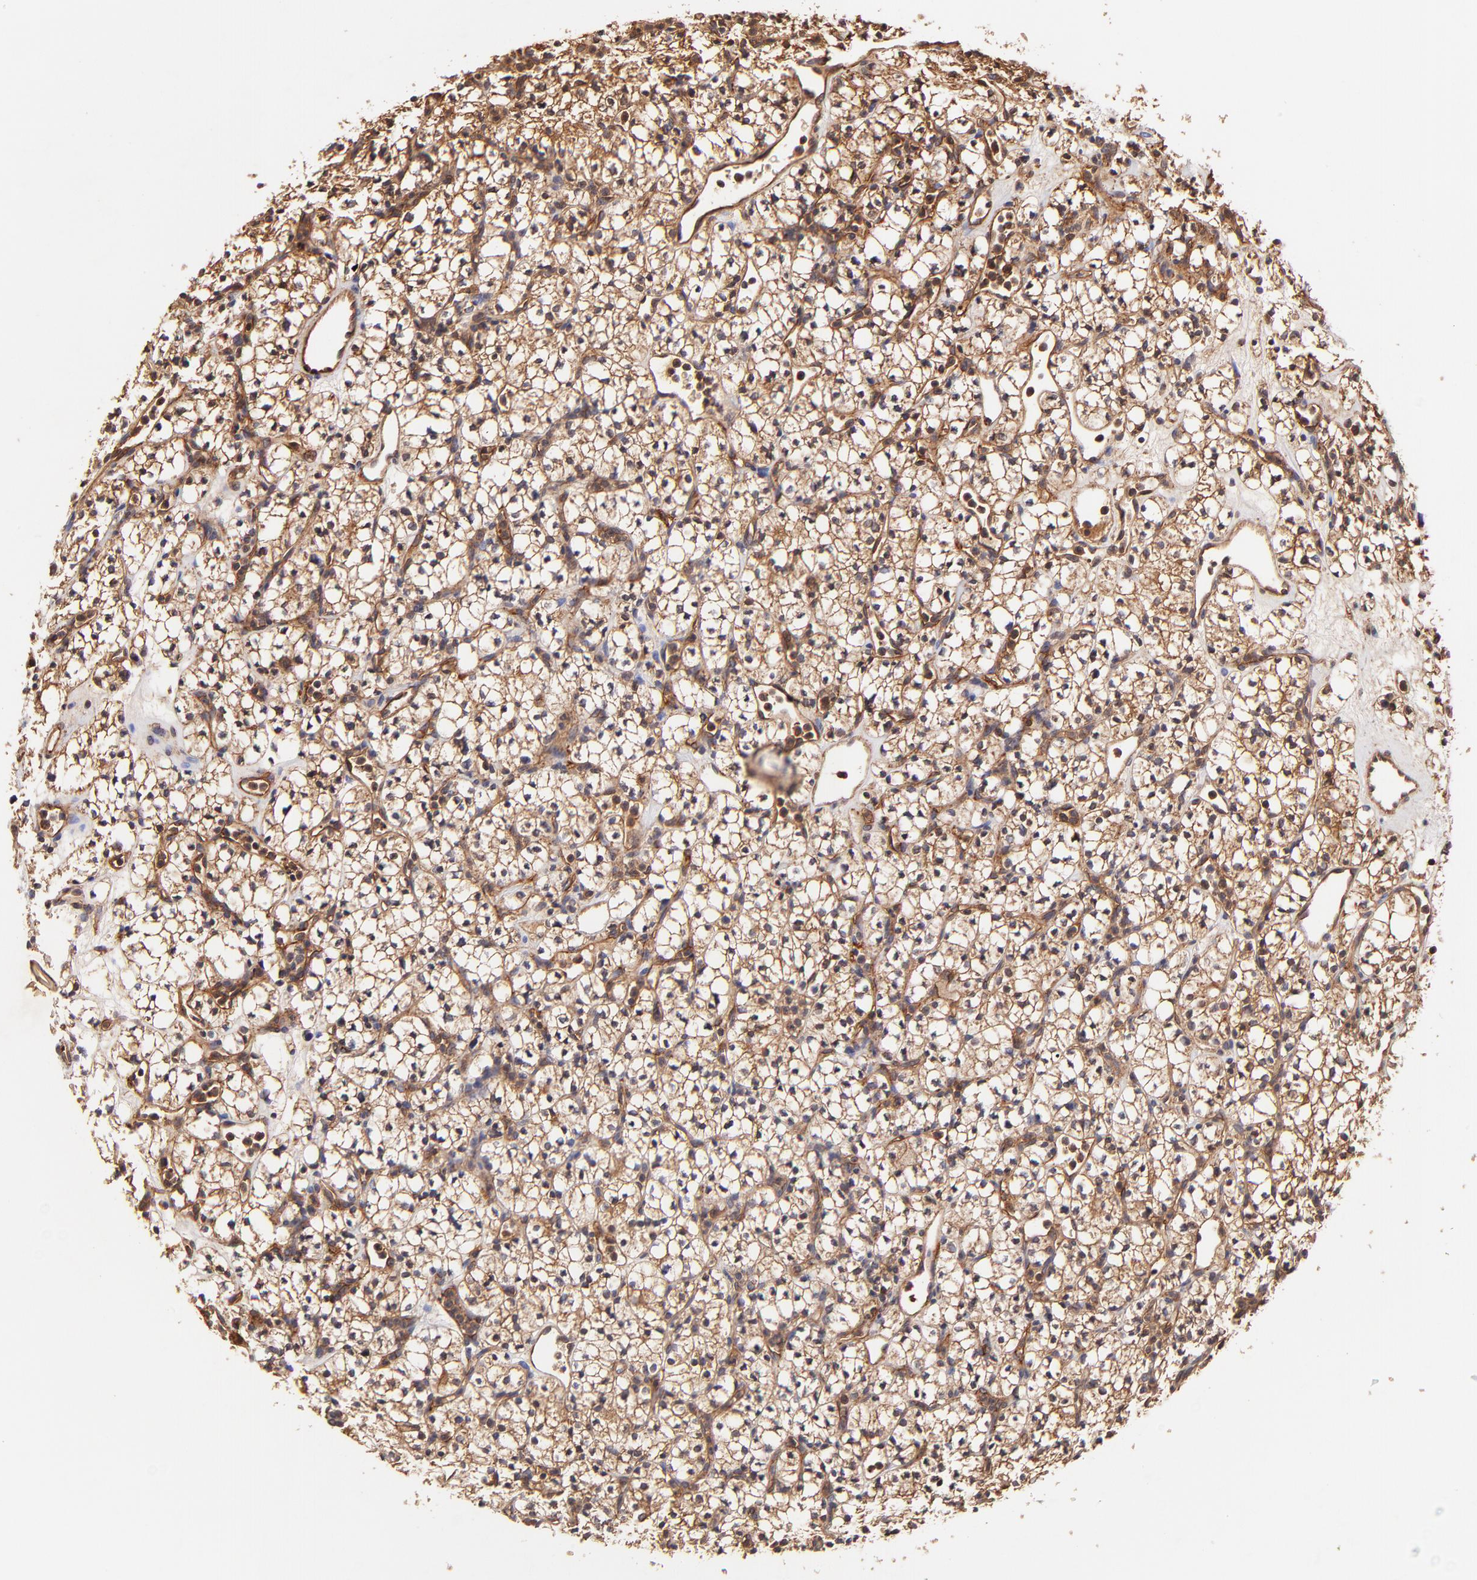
{"staining": {"intensity": "moderate", "quantity": ">75%", "location": "cytoplasmic/membranous"}, "tissue": "renal cancer", "cell_type": "Tumor cells", "image_type": "cancer", "snomed": [{"axis": "morphology", "description": "Adenocarcinoma, NOS"}, {"axis": "topography", "description": "Kidney"}], "caption": "A photomicrograph of human renal cancer stained for a protein shows moderate cytoplasmic/membranous brown staining in tumor cells.", "gene": "ITGB1", "patient": {"sex": "male", "age": 59}}